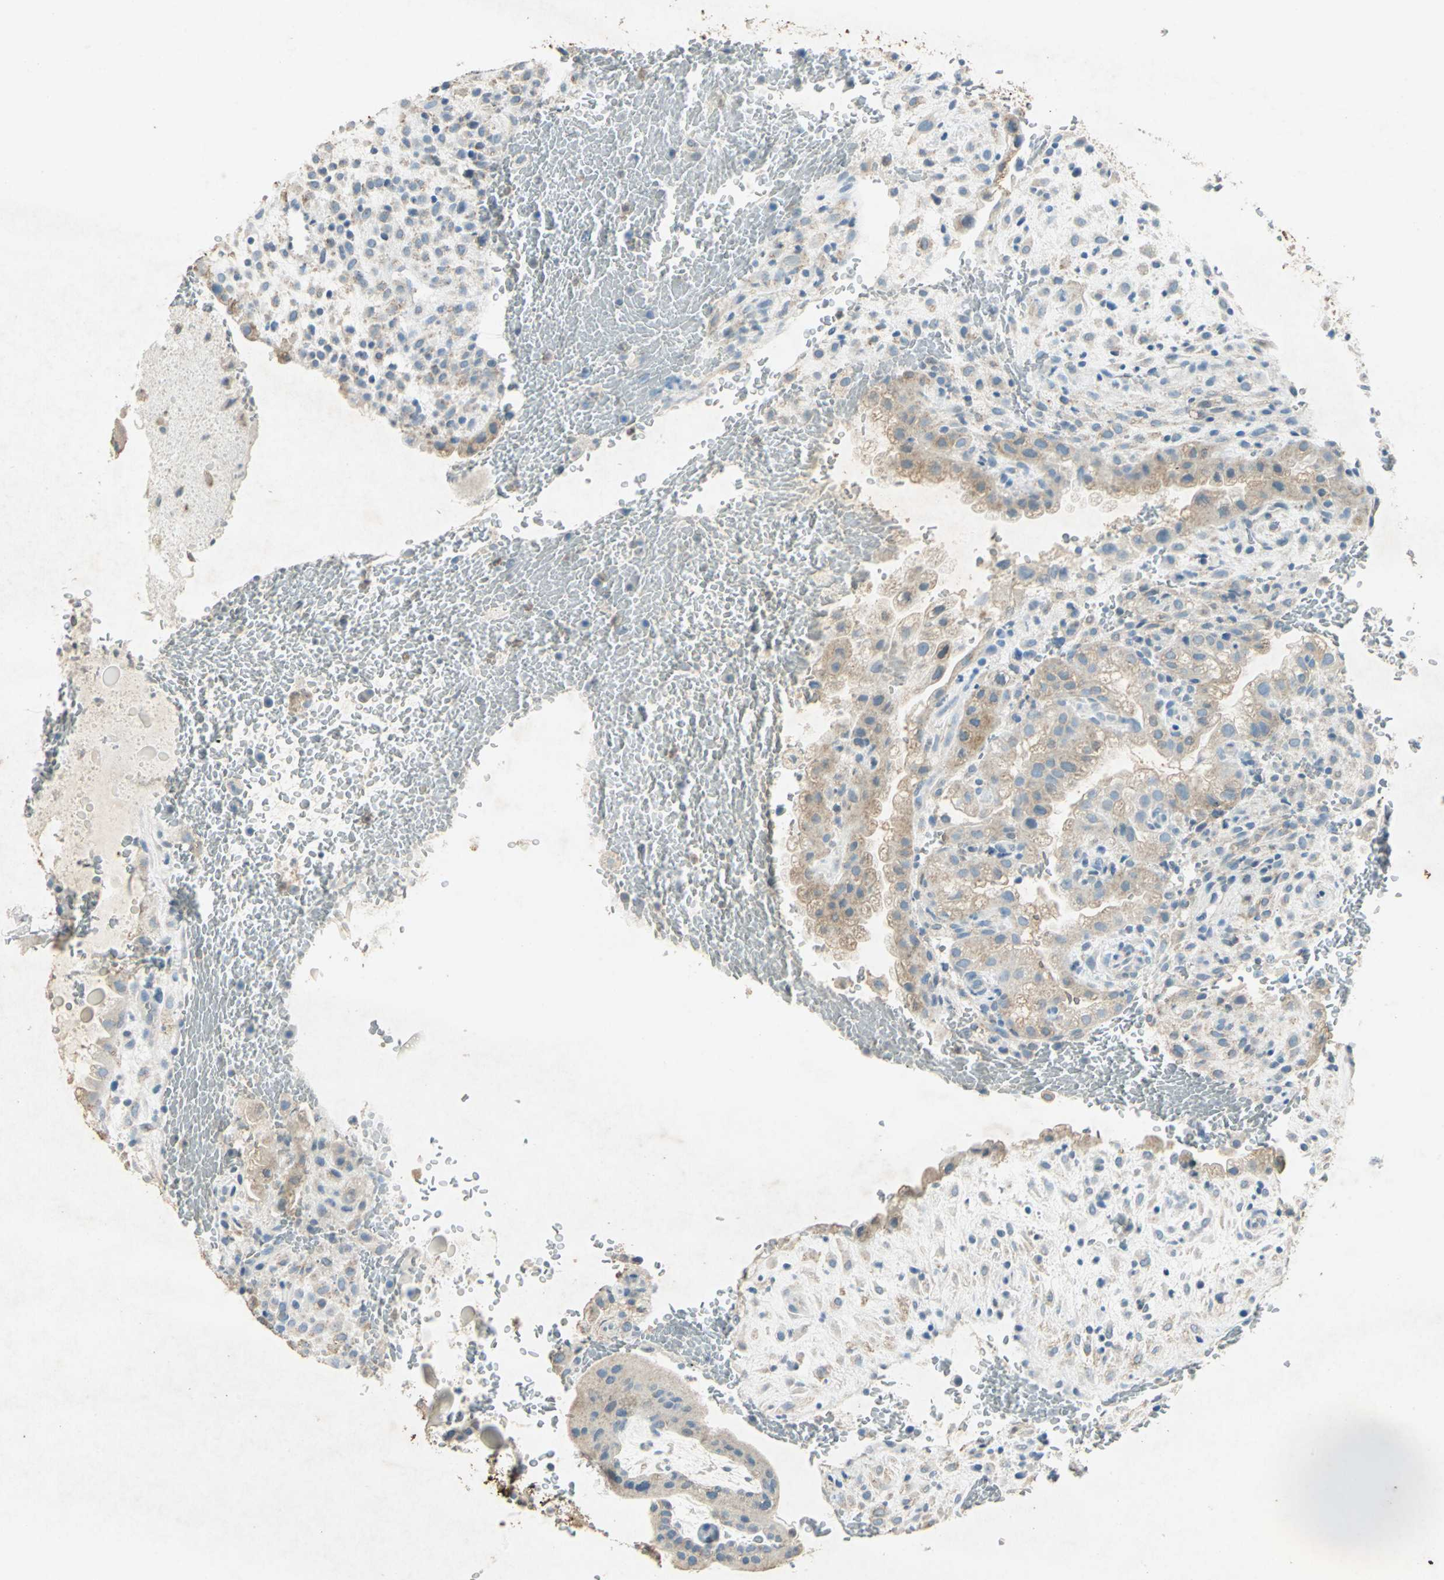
{"staining": {"intensity": "weak", "quantity": "25%-75%", "location": "cytoplasmic/membranous"}, "tissue": "placenta", "cell_type": "Decidual cells", "image_type": "normal", "snomed": [{"axis": "morphology", "description": "Normal tissue, NOS"}, {"axis": "topography", "description": "Placenta"}], "caption": "Placenta was stained to show a protein in brown. There is low levels of weak cytoplasmic/membranous staining in approximately 25%-75% of decidual cells. (DAB = brown stain, brightfield microscopy at high magnification).", "gene": "CAMK2B", "patient": {"sex": "female", "age": 35}}